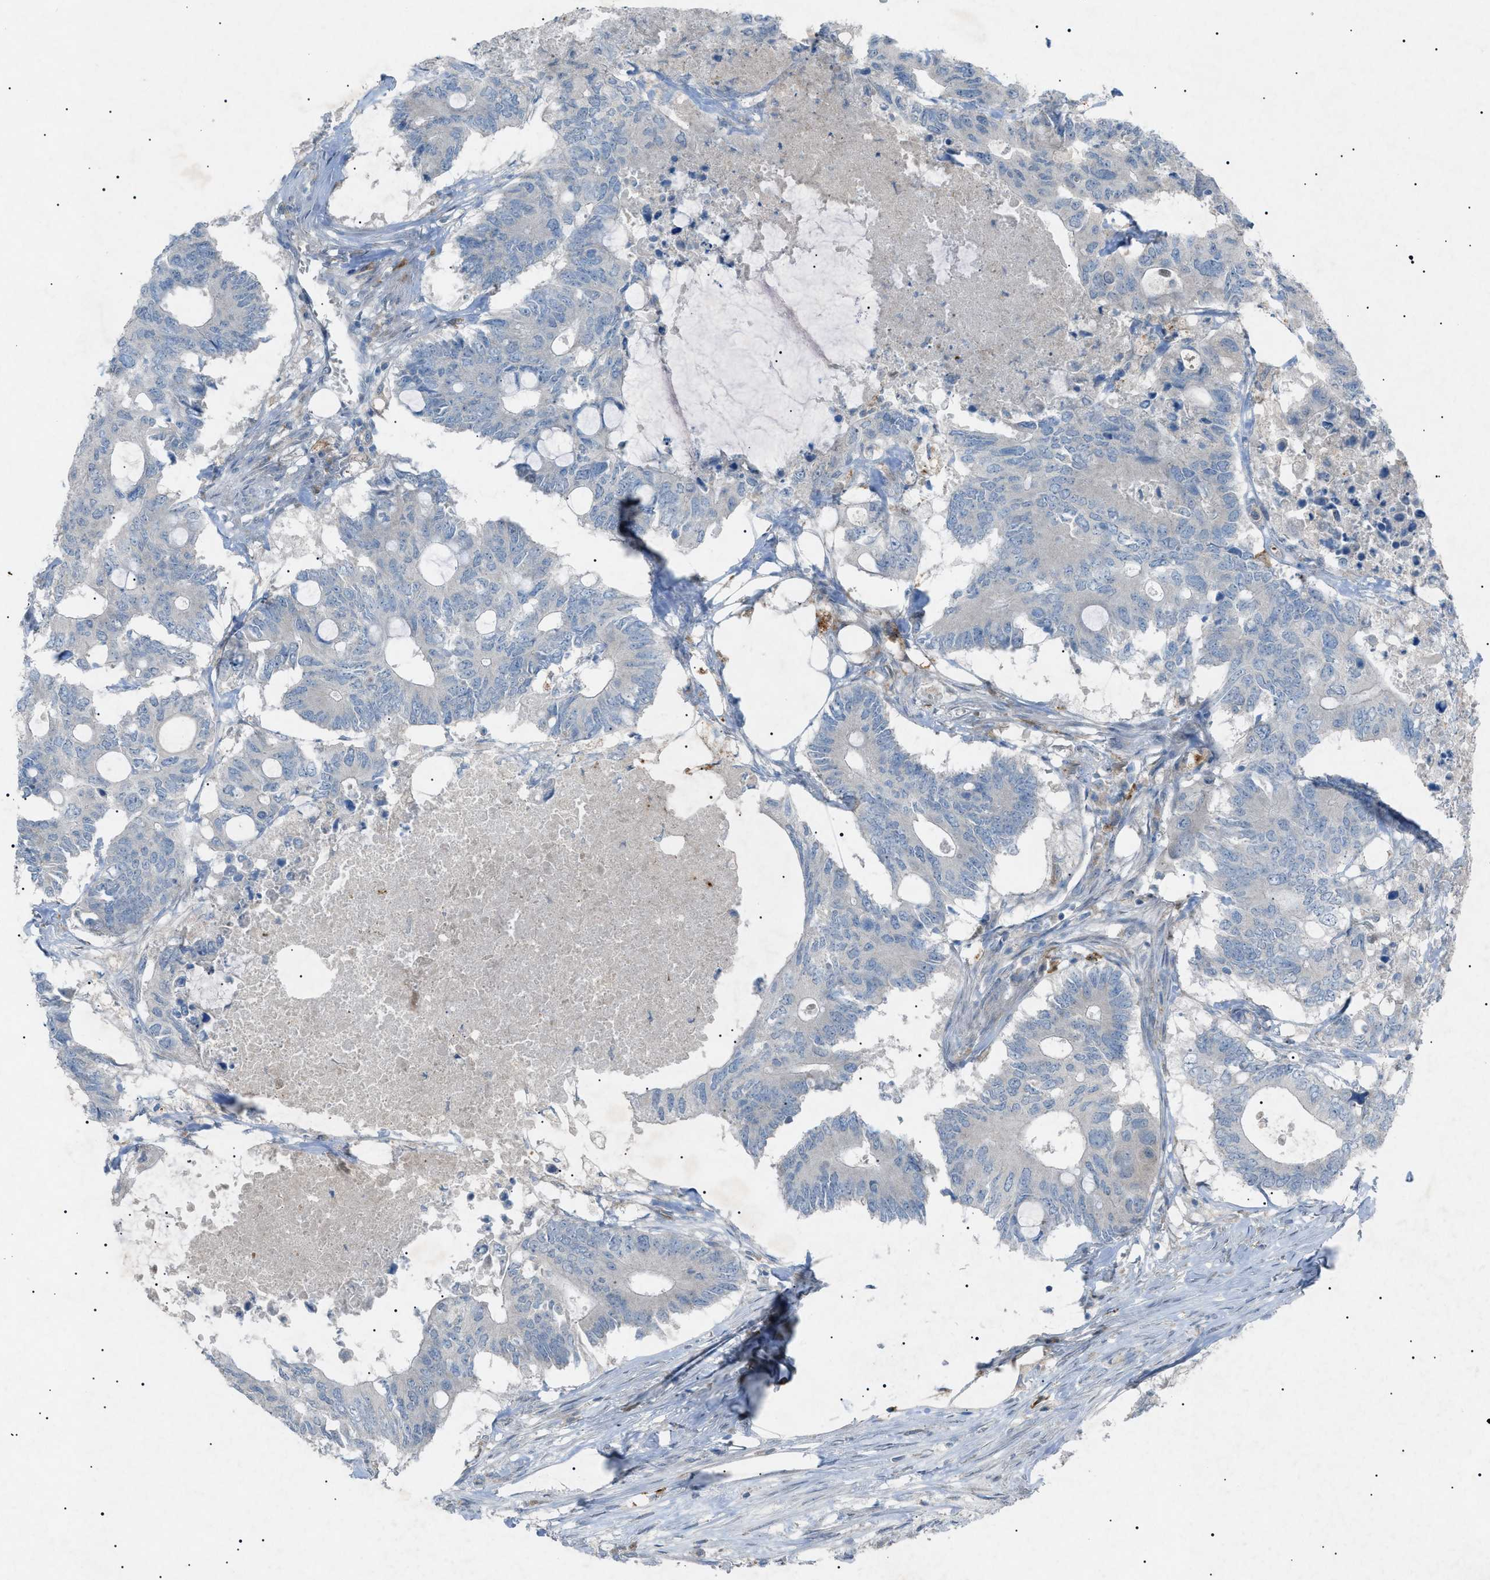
{"staining": {"intensity": "negative", "quantity": "none", "location": "none"}, "tissue": "colorectal cancer", "cell_type": "Tumor cells", "image_type": "cancer", "snomed": [{"axis": "morphology", "description": "Adenocarcinoma, NOS"}, {"axis": "topography", "description": "Colon"}], "caption": "A histopathology image of human colorectal adenocarcinoma is negative for staining in tumor cells. (DAB IHC with hematoxylin counter stain).", "gene": "BTK", "patient": {"sex": "male", "age": 71}}